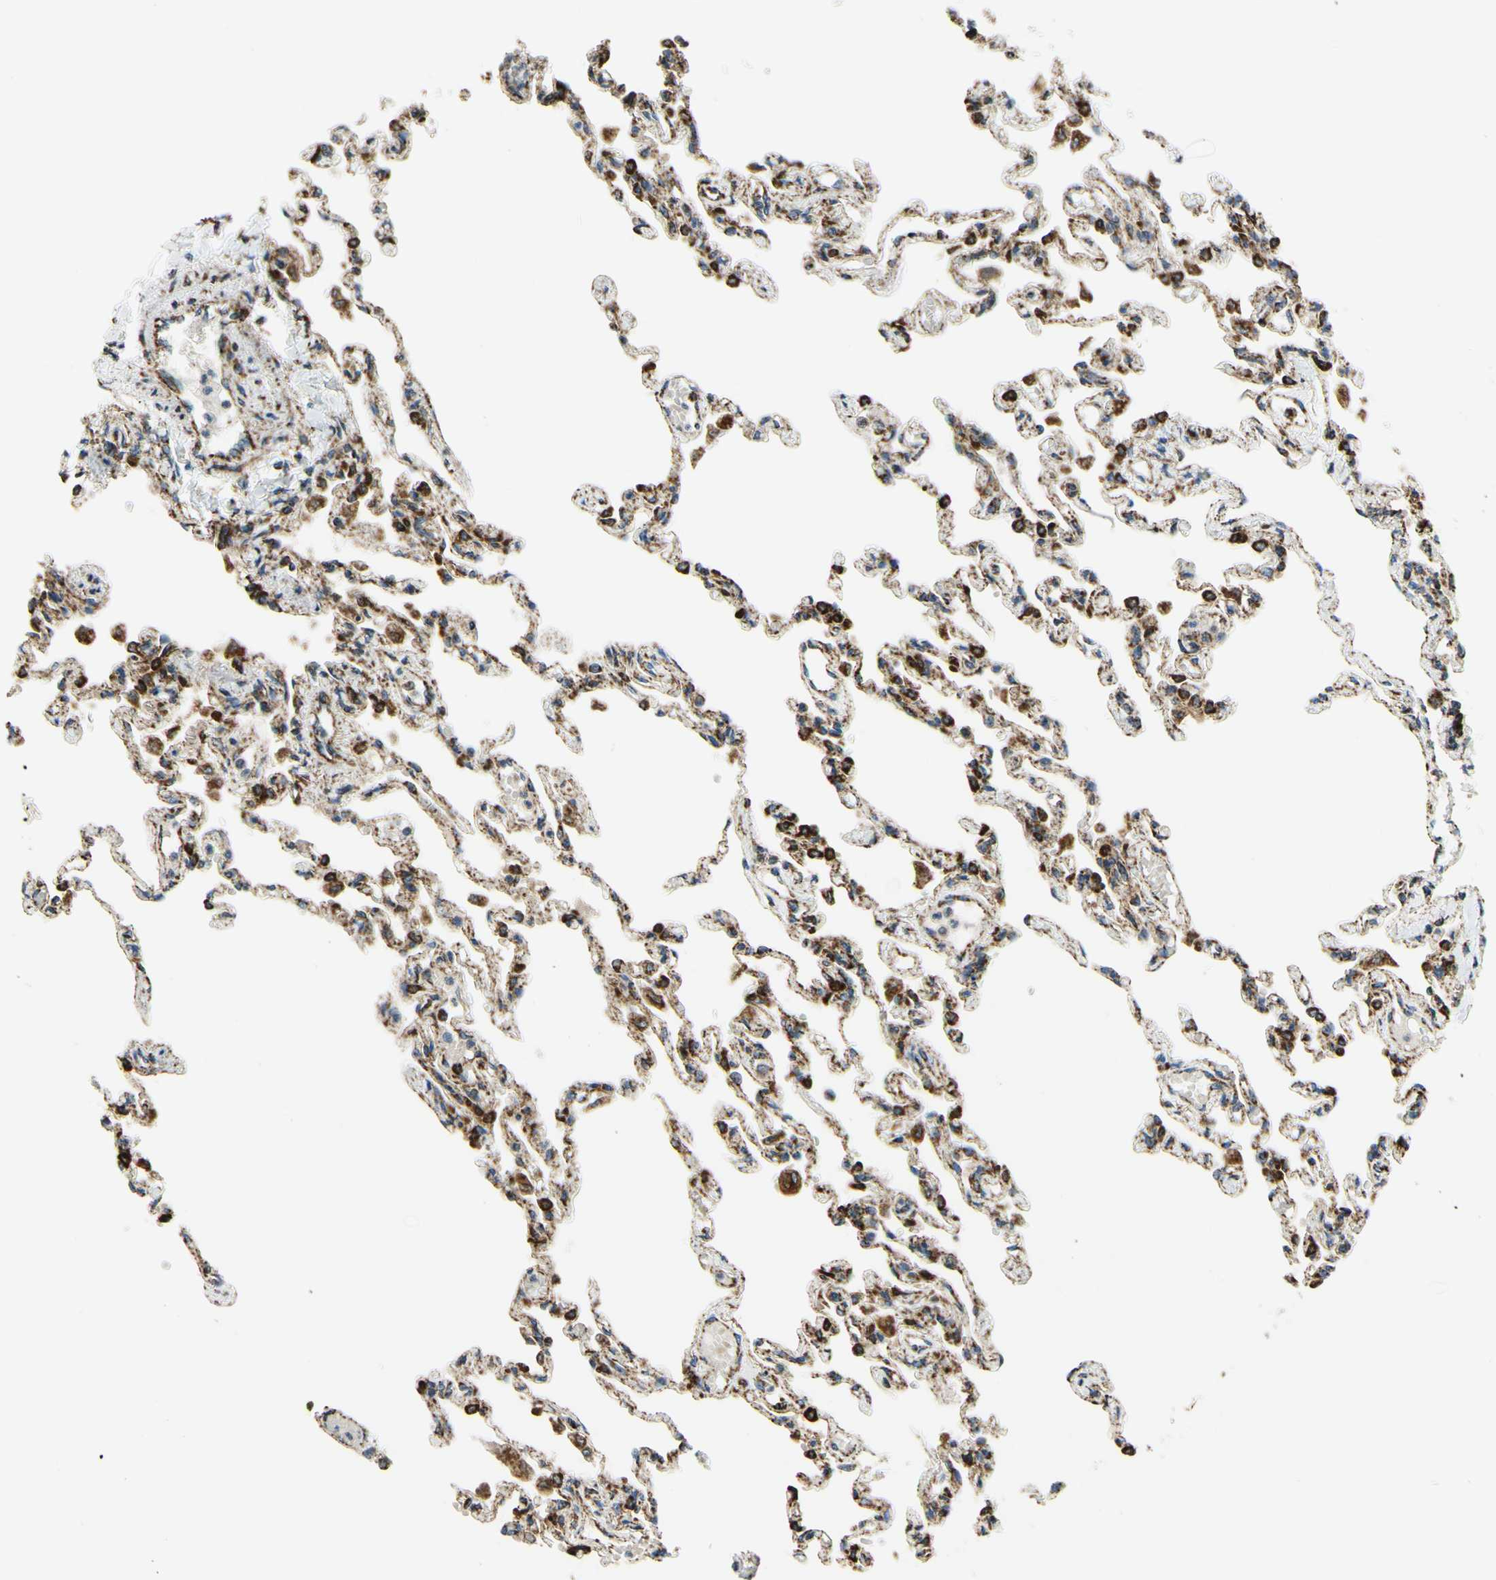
{"staining": {"intensity": "strong", "quantity": ">75%", "location": "cytoplasmic/membranous"}, "tissue": "lung", "cell_type": "Alveolar cells", "image_type": "normal", "snomed": [{"axis": "morphology", "description": "Normal tissue, NOS"}, {"axis": "topography", "description": "Lung"}], "caption": "IHC photomicrograph of unremarkable lung: human lung stained using IHC exhibits high levels of strong protein expression localized specifically in the cytoplasmic/membranous of alveolar cells, appearing as a cytoplasmic/membranous brown color.", "gene": "MAVS", "patient": {"sex": "male", "age": 21}}